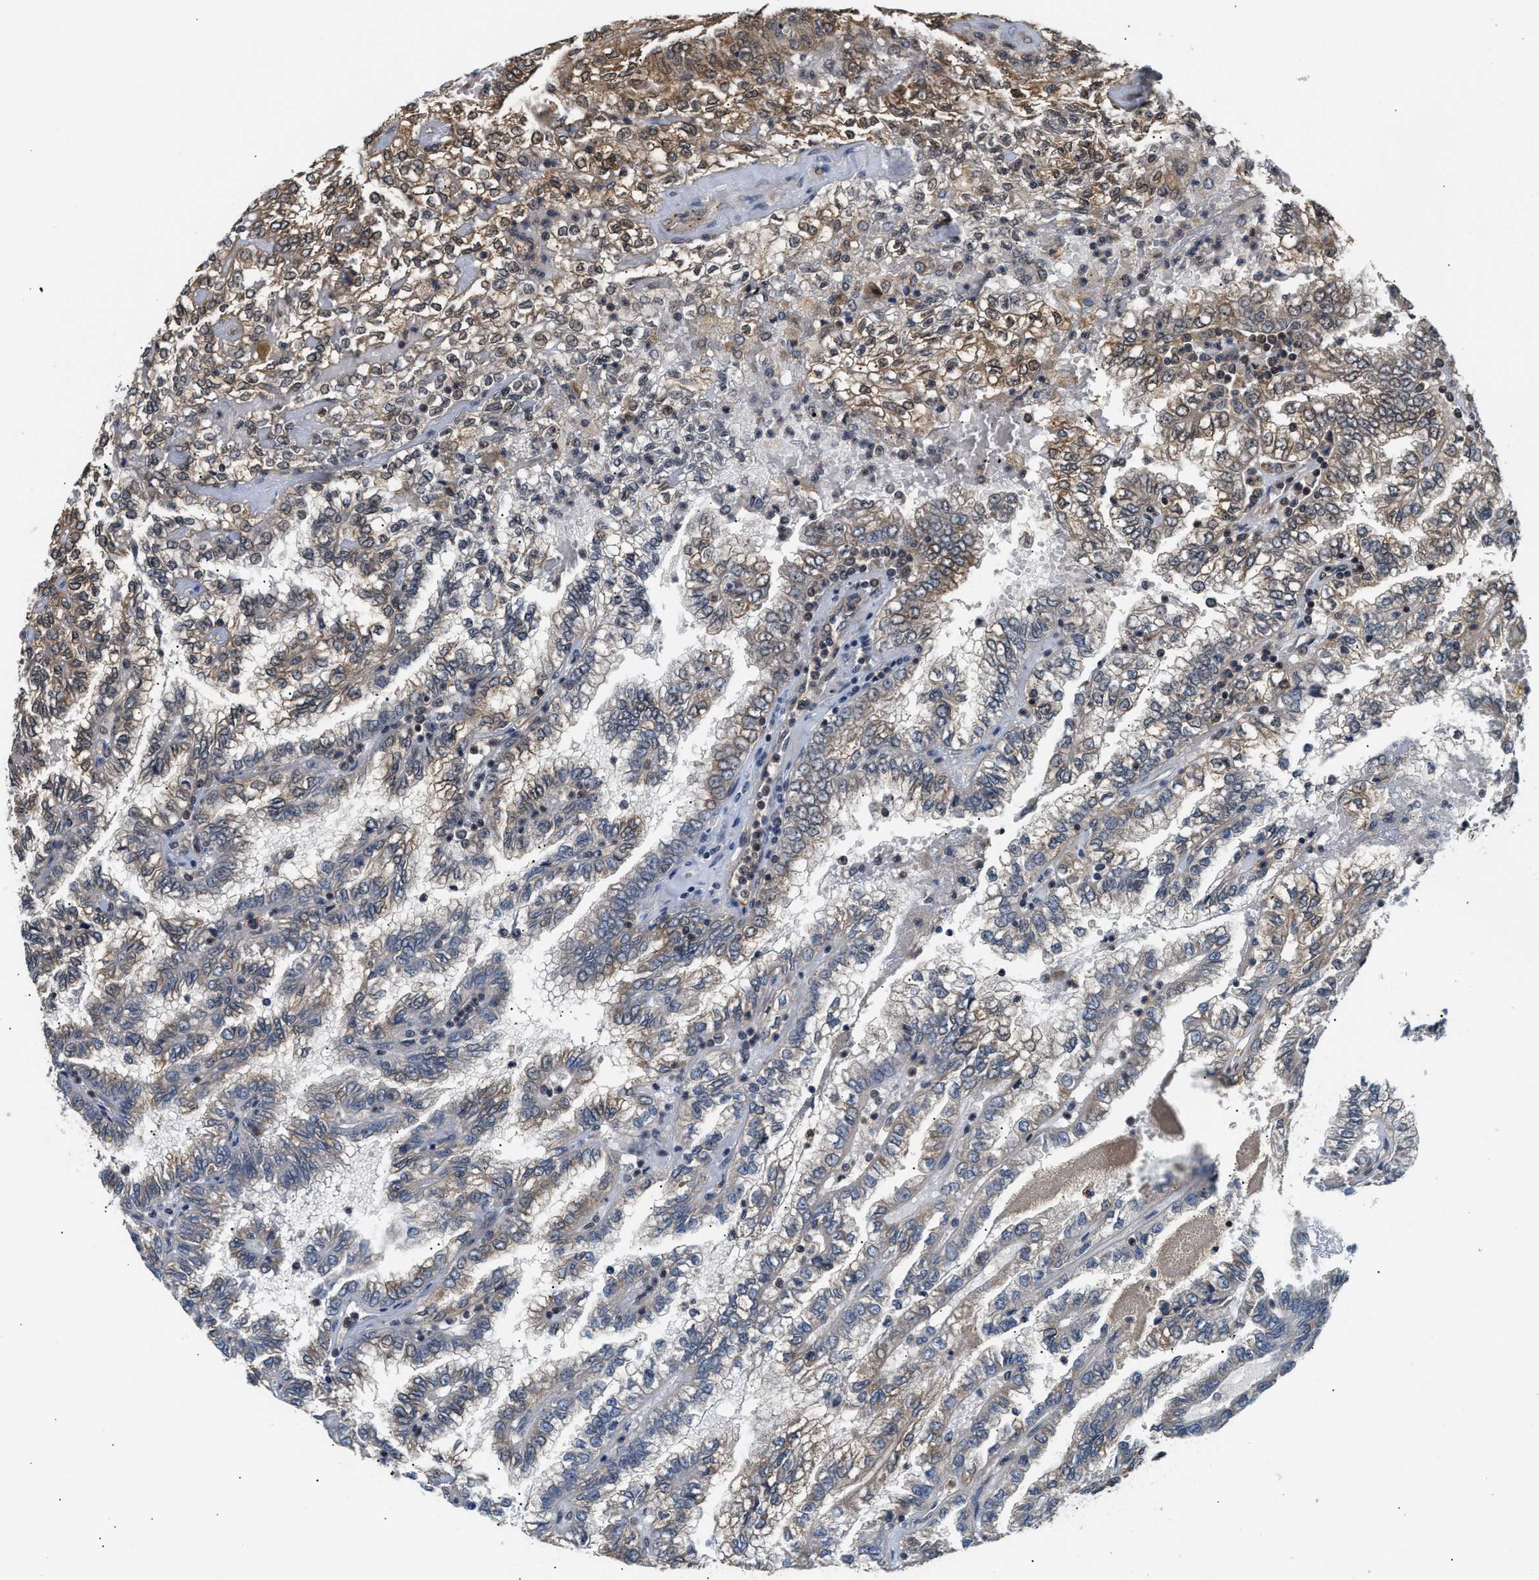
{"staining": {"intensity": "moderate", "quantity": "25%-75%", "location": "cytoplasmic/membranous"}, "tissue": "renal cancer", "cell_type": "Tumor cells", "image_type": "cancer", "snomed": [{"axis": "morphology", "description": "Inflammation, NOS"}, {"axis": "morphology", "description": "Adenocarcinoma, NOS"}, {"axis": "topography", "description": "Kidney"}], "caption": "Brown immunohistochemical staining in renal adenocarcinoma demonstrates moderate cytoplasmic/membranous staining in approximately 25%-75% of tumor cells.", "gene": "RAB29", "patient": {"sex": "male", "age": 68}}